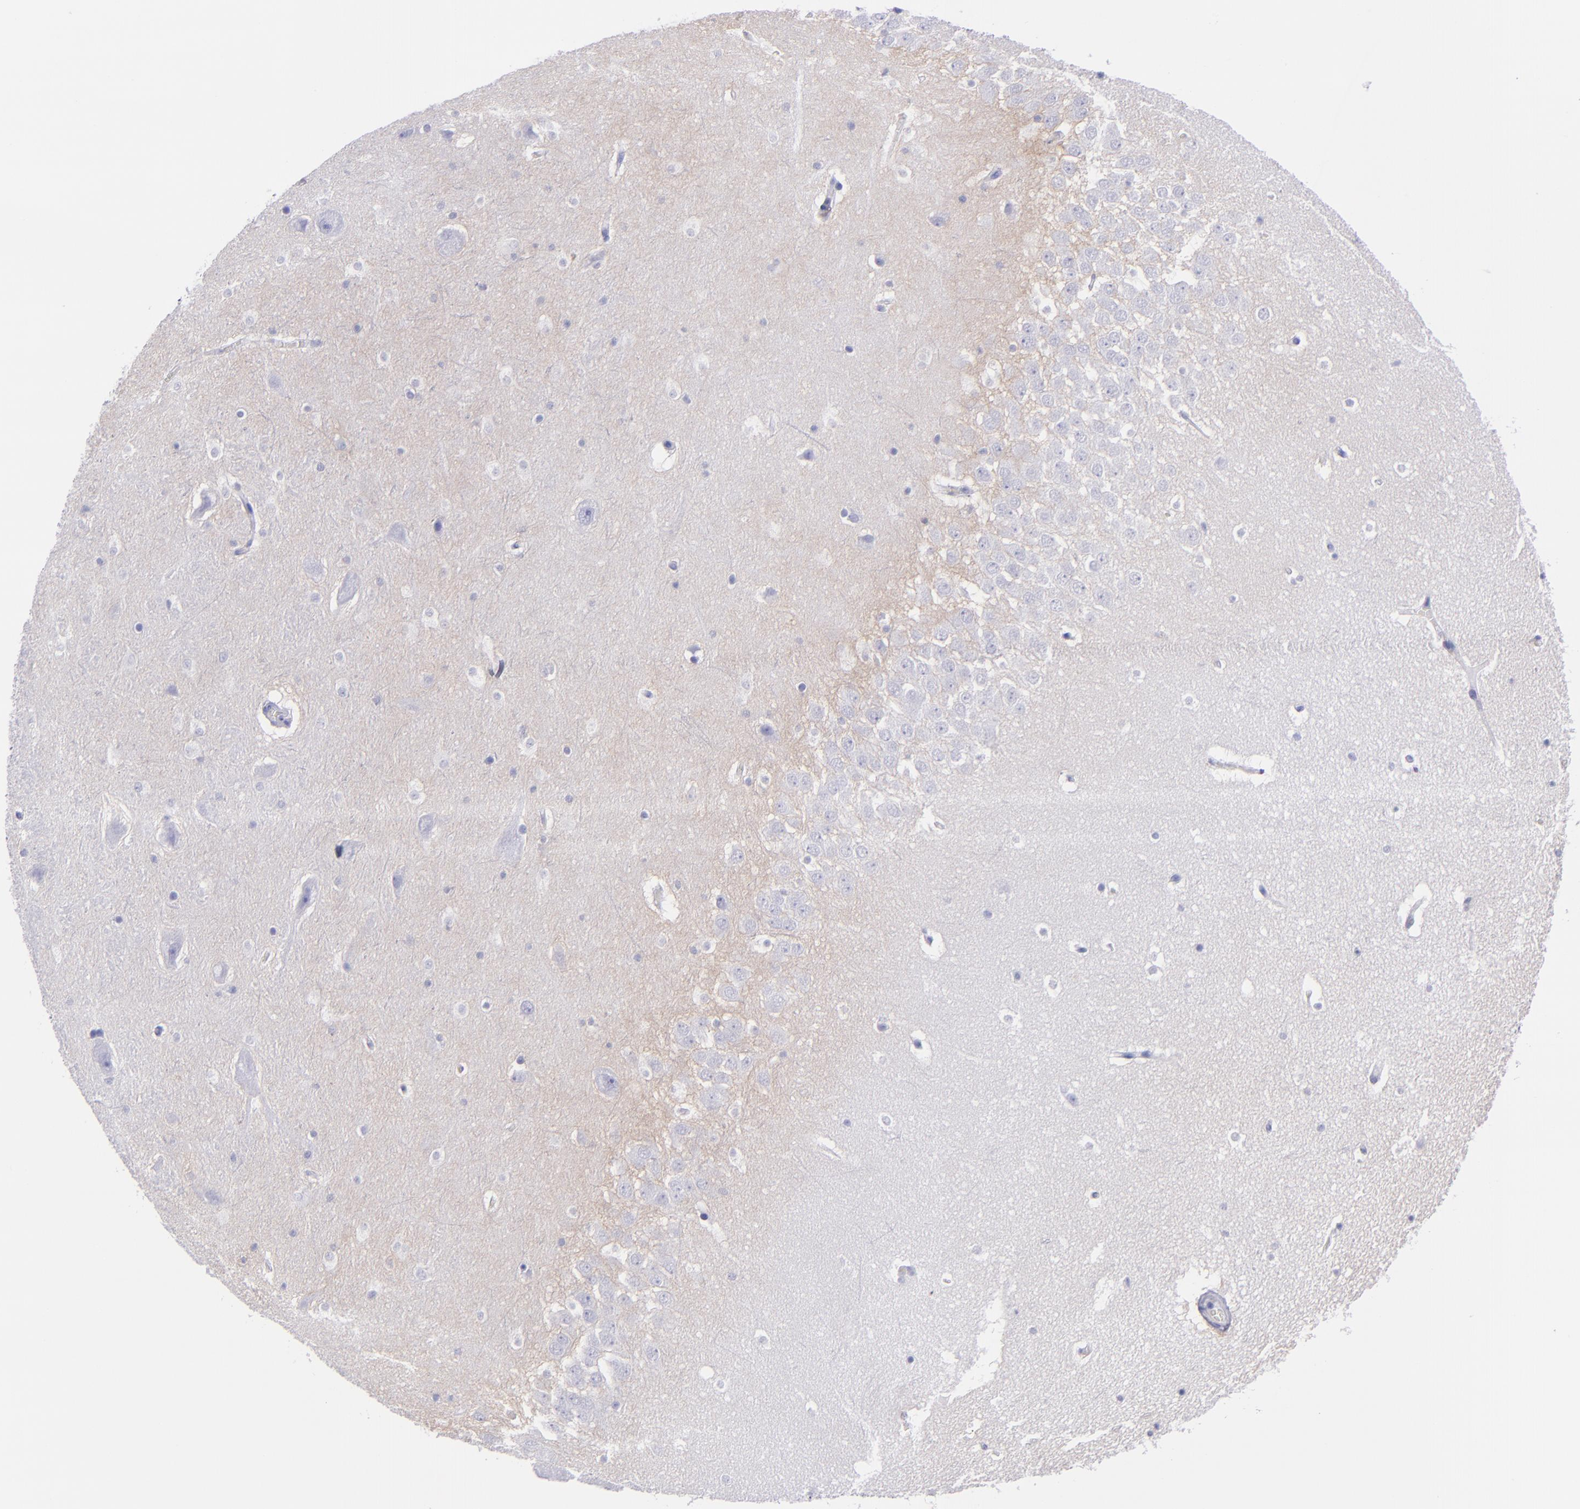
{"staining": {"intensity": "negative", "quantity": "none", "location": "none"}, "tissue": "hippocampus", "cell_type": "Glial cells", "image_type": "normal", "snomed": [{"axis": "morphology", "description": "Normal tissue, NOS"}, {"axis": "topography", "description": "Hippocampus"}], "caption": "The immunohistochemistry (IHC) image has no significant staining in glial cells of hippocampus. (Brightfield microscopy of DAB immunohistochemistry at high magnification).", "gene": "CD38", "patient": {"sex": "male", "age": 45}}